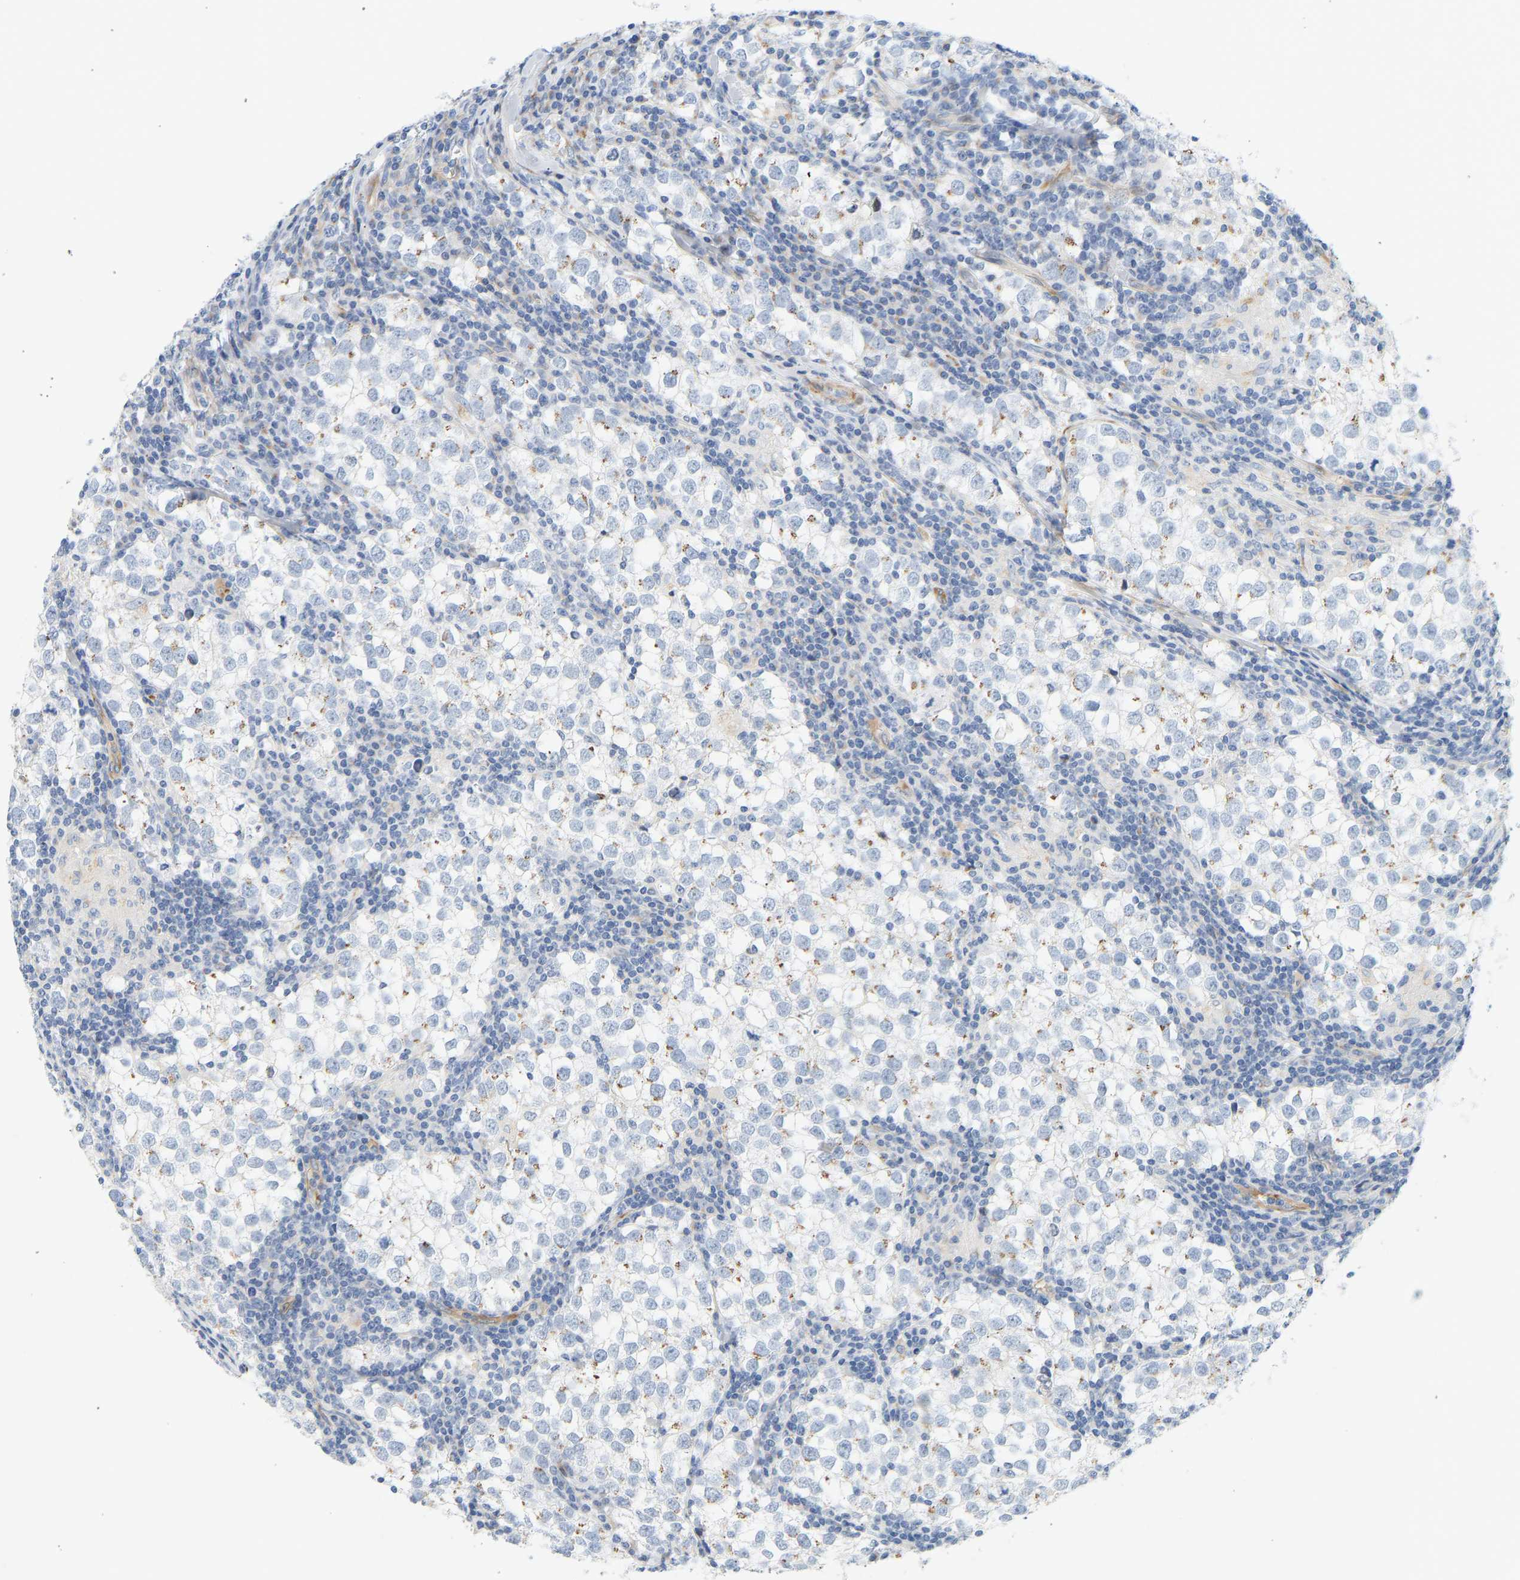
{"staining": {"intensity": "moderate", "quantity": "<25%", "location": "cytoplasmic/membranous"}, "tissue": "testis cancer", "cell_type": "Tumor cells", "image_type": "cancer", "snomed": [{"axis": "morphology", "description": "Seminoma, NOS"}, {"axis": "morphology", "description": "Carcinoma, Embryonal, NOS"}, {"axis": "topography", "description": "Testis"}], "caption": "Approximately <25% of tumor cells in human testis cancer display moderate cytoplasmic/membranous protein staining as visualized by brown immunohistochemical staining.", "gene": "SLC30A7", "patient": {"sex": "male", "age": 36}}